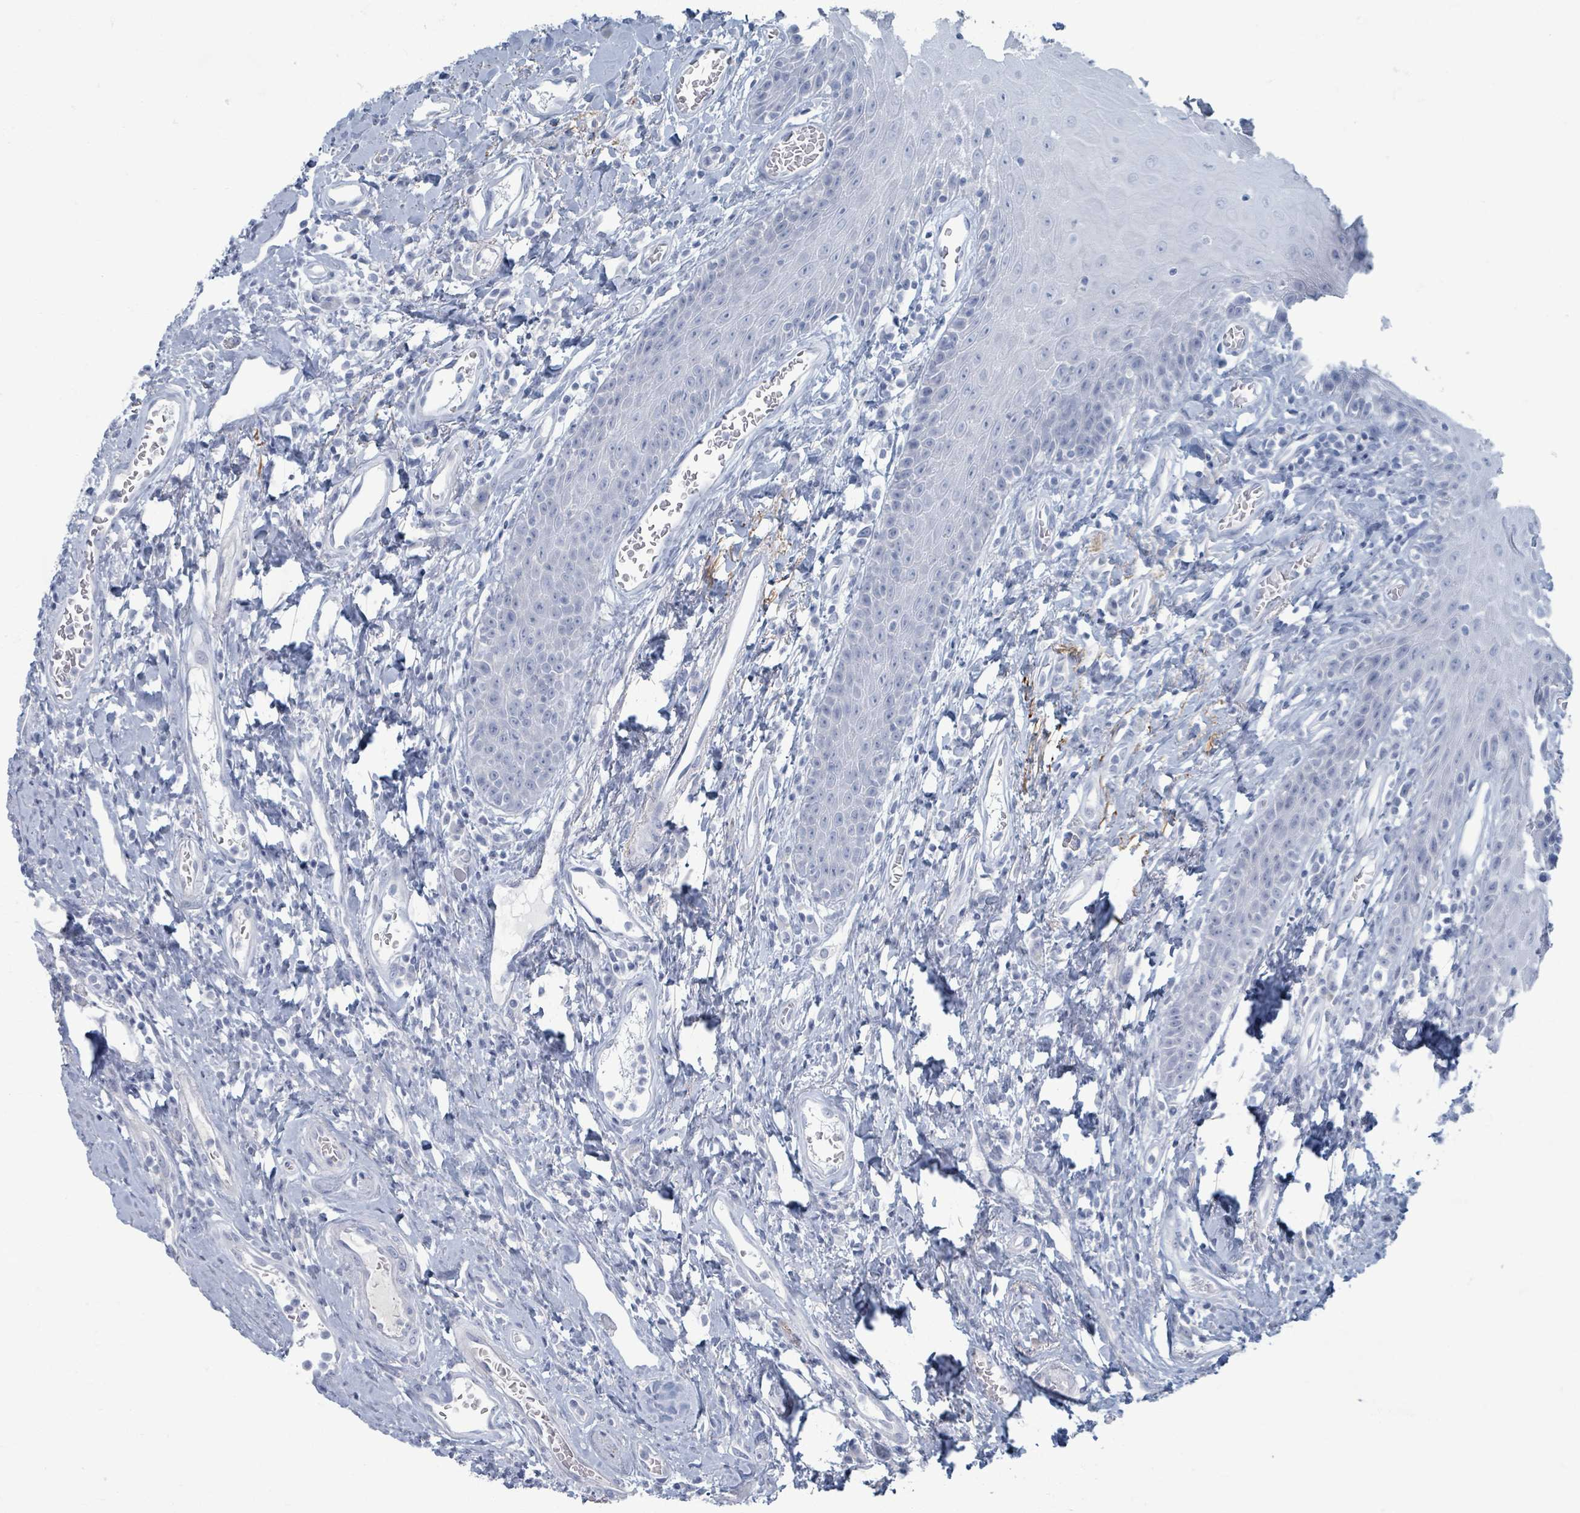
{"staining": {"intensity": "negative", "quantity": "none", "location": "none"}, "tissue": "head and neck cancer", "cell_type": "Tumor cells", "image_type": "cancer", "snomed": [{"axis": "morphology", "description": "Squamous cell carcinoma, NOS"}, {"axis": "topography", "description": "Head-Neck"}], "caption": "Image shows no protein expression in tumor cells of head and neck cancer tissue.", "gene": "TAS2R1", "patient": {"sex": "female", "age": 59}}